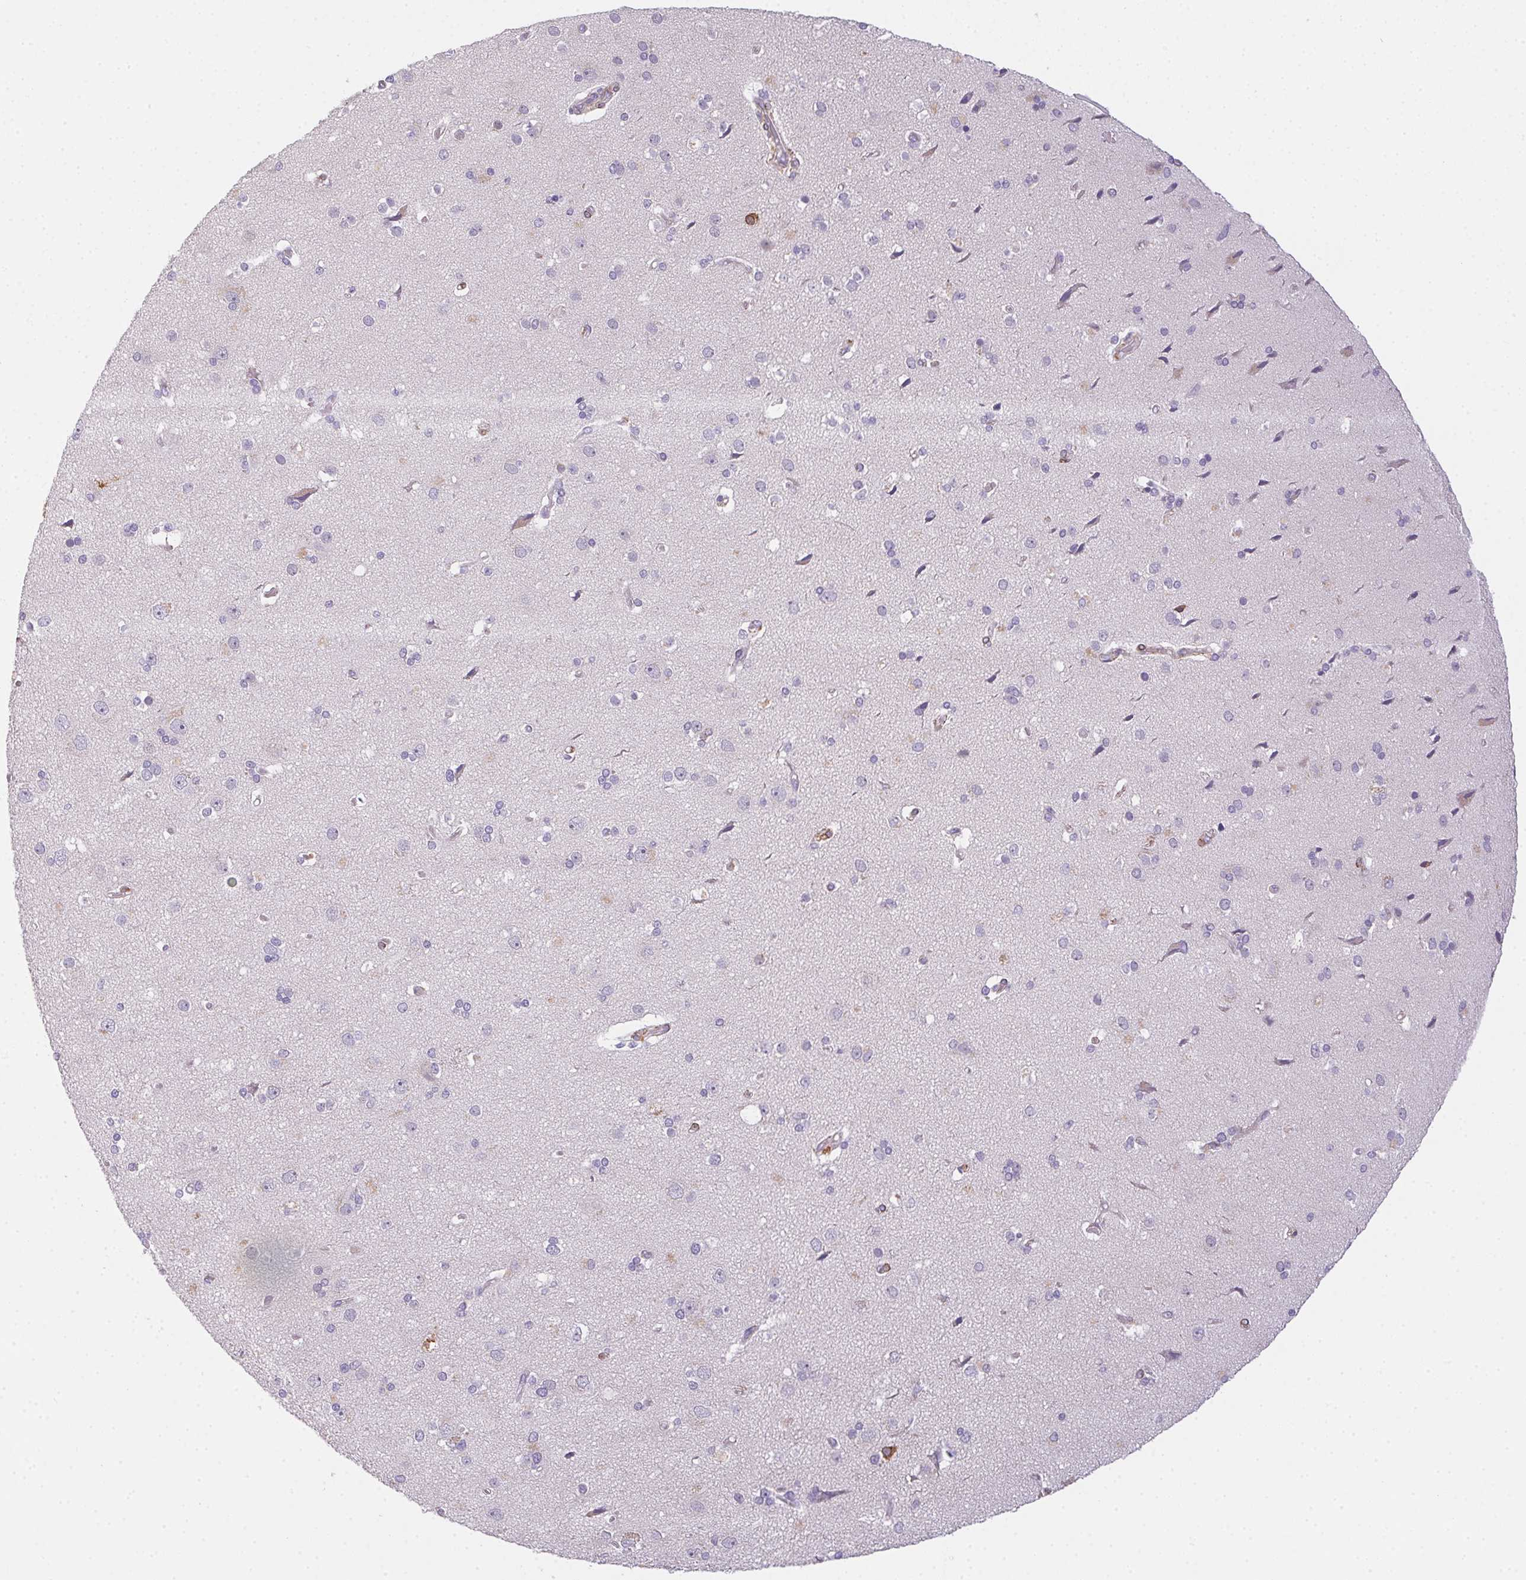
{"staining": {"intensity": "negative", "quantity": "none", "location": "none"}, "tissue": "cerebral cortex", "cell_type": "Endothelial cells", "image_type": "normal", "snomed": [{"axis": "morphology", "description": "Normal tissue, NOS"}, {"axis": "morphology", "description": "Glioma, malignant, High grade"}, {"axis": "topography", "description": "Cerebral cortex"}], "caption": "Micrograph shows no protein expression in endothelial cells of benign cerebral cortex. The staining is performed using DAB brown chromogen with nuclei counter-stained in using hematoxylin.", "gene": "HRC", "patient": {"sex": "male", "age": 71}}